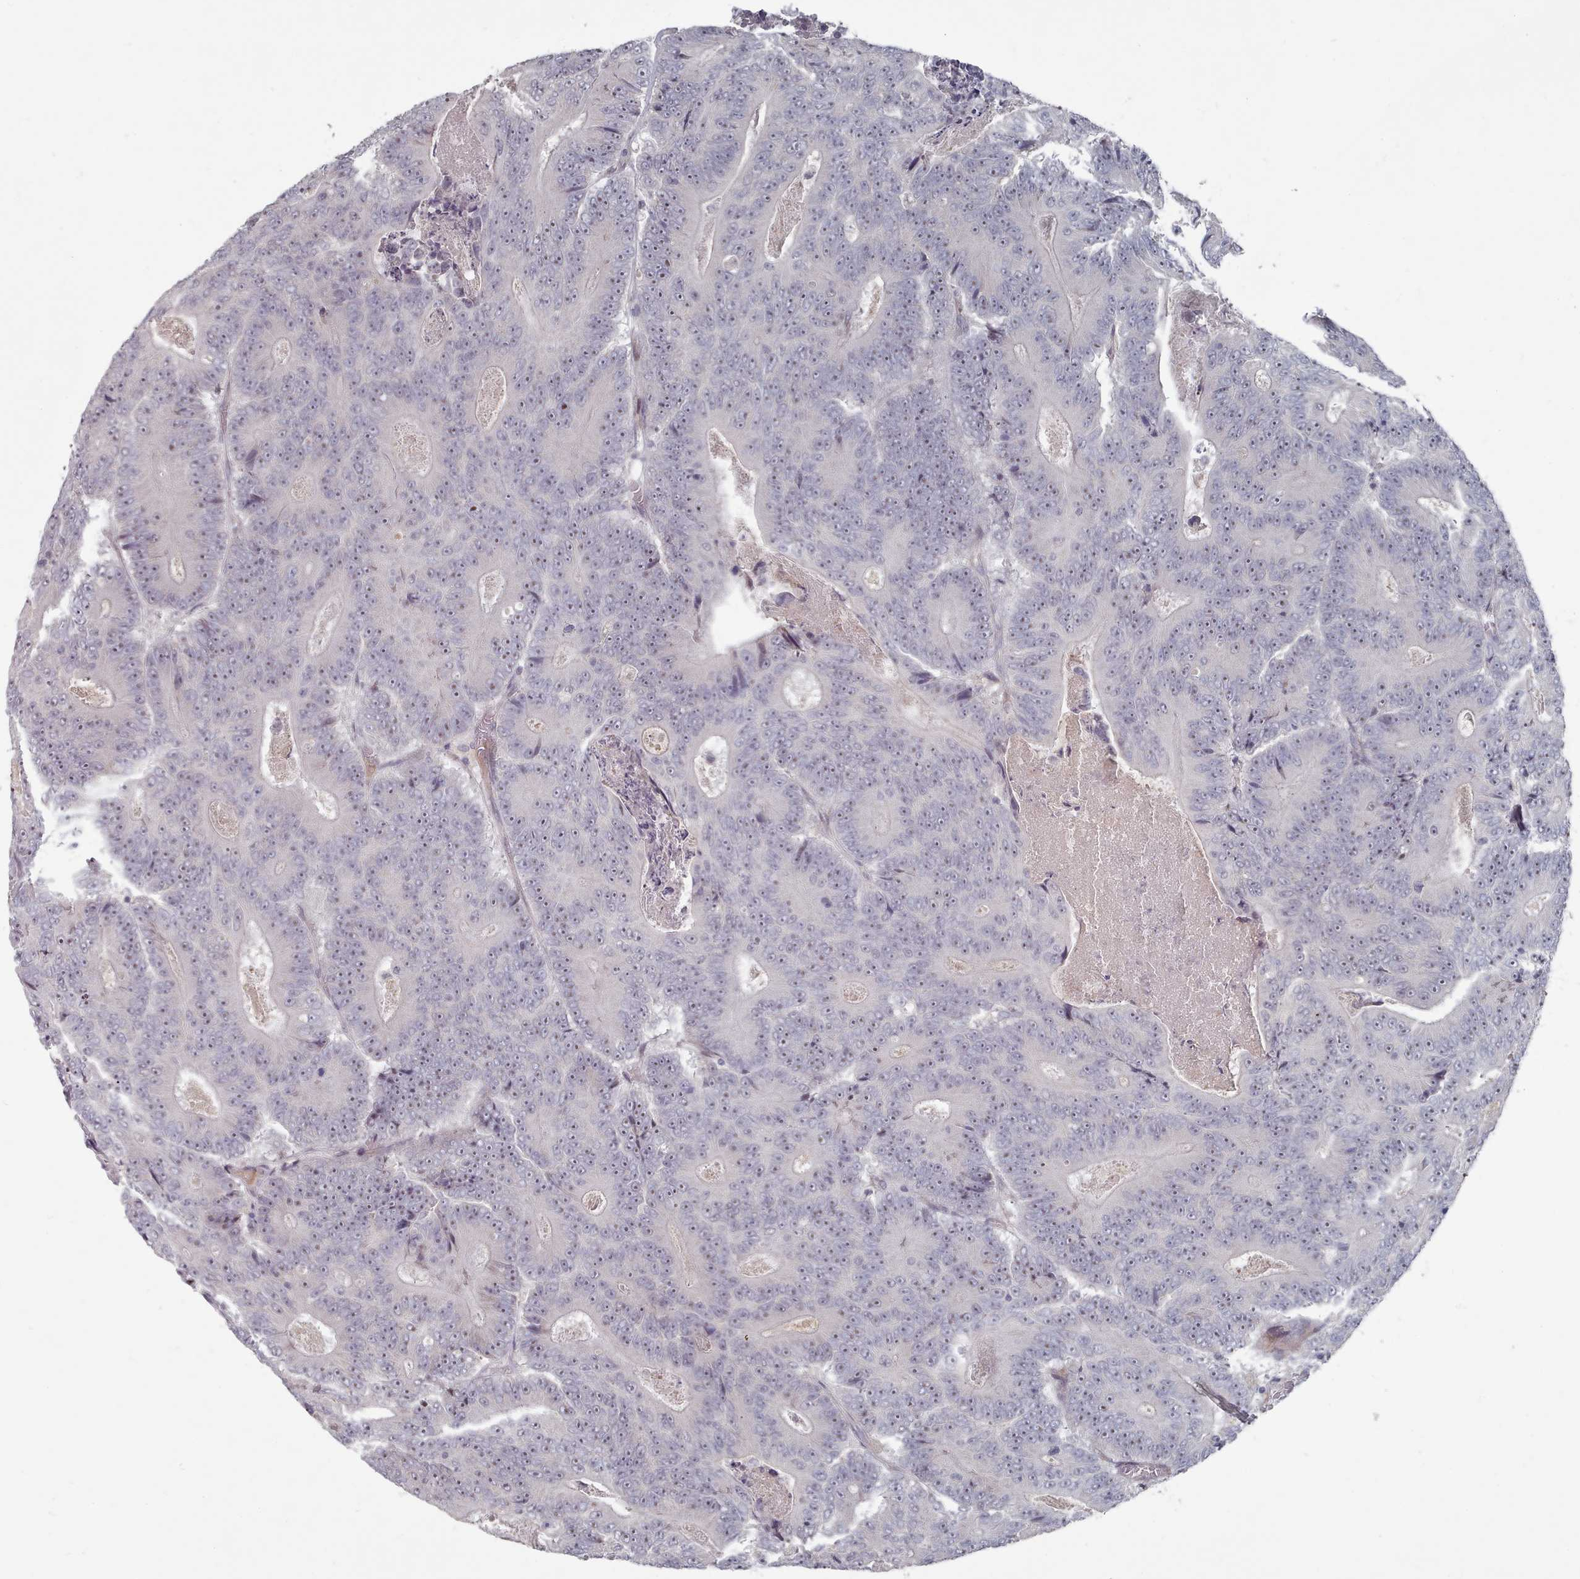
{"staining": {"intensity": "negative", "quantity": "none", "location": "none"}, "tissue": "colorectal cancer", "cell_type": "Tumor cells", "image_type": "cancer", "snomed": [{"axis": "morphology", "description": "Adenocarcinoma, NOS"}, {"axis": "topography", "description": "Colon"}], "caption": "An immunohistochemistry (IHC) image of colorectal cancer is shown. There is no staining in tumor cells of colorectal cancer.", "gene": "COL8A2", "patient": {"sex": "male", "age": 83}}